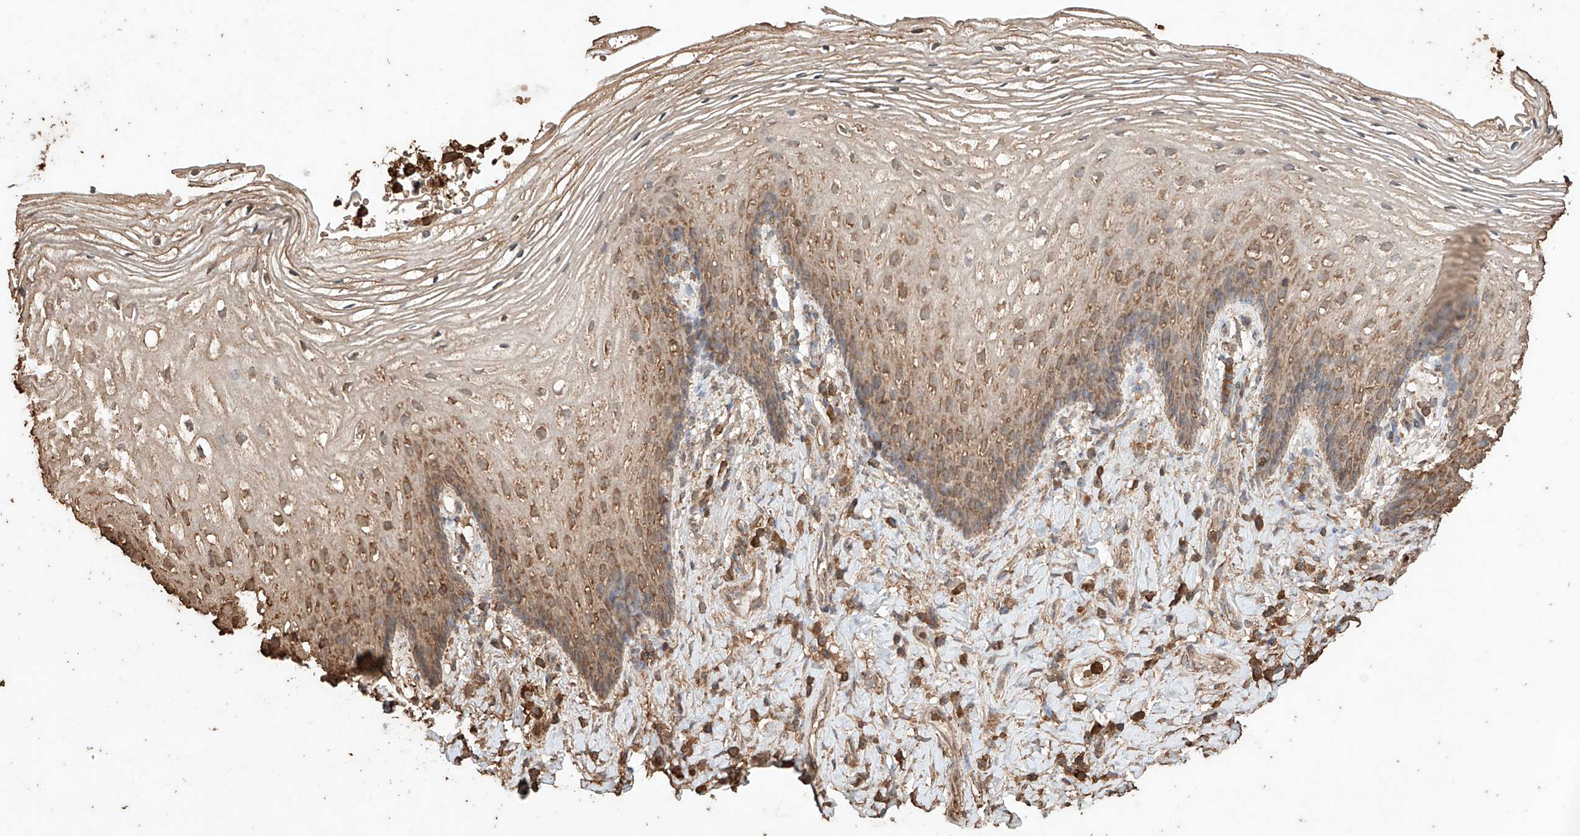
{"staining": {"intensity": "moderate", "quantity": ">75%", "location": "cytoplasmic/membranous"}, "tissue": "vagina", "cell_type": "Squamous epithelial cells", "image_type": "normal", "snomed": [{"axis": "morphology", "description": "Normal tissue, NOS"}, {"axis": "topography", "description": "Vagina"}], "caption": "Squamous epithelial cells show medium levels of moderate cytoplasmic/membranous expression in approximately >75% of cells in normal vagina. The staining is performed using DAB brown chromogen to label protein expression. The nuclei are counter-stained blue using hematoxylin.", "gene": "M6PR", "patient": {"sex": "female", "age": 60}}